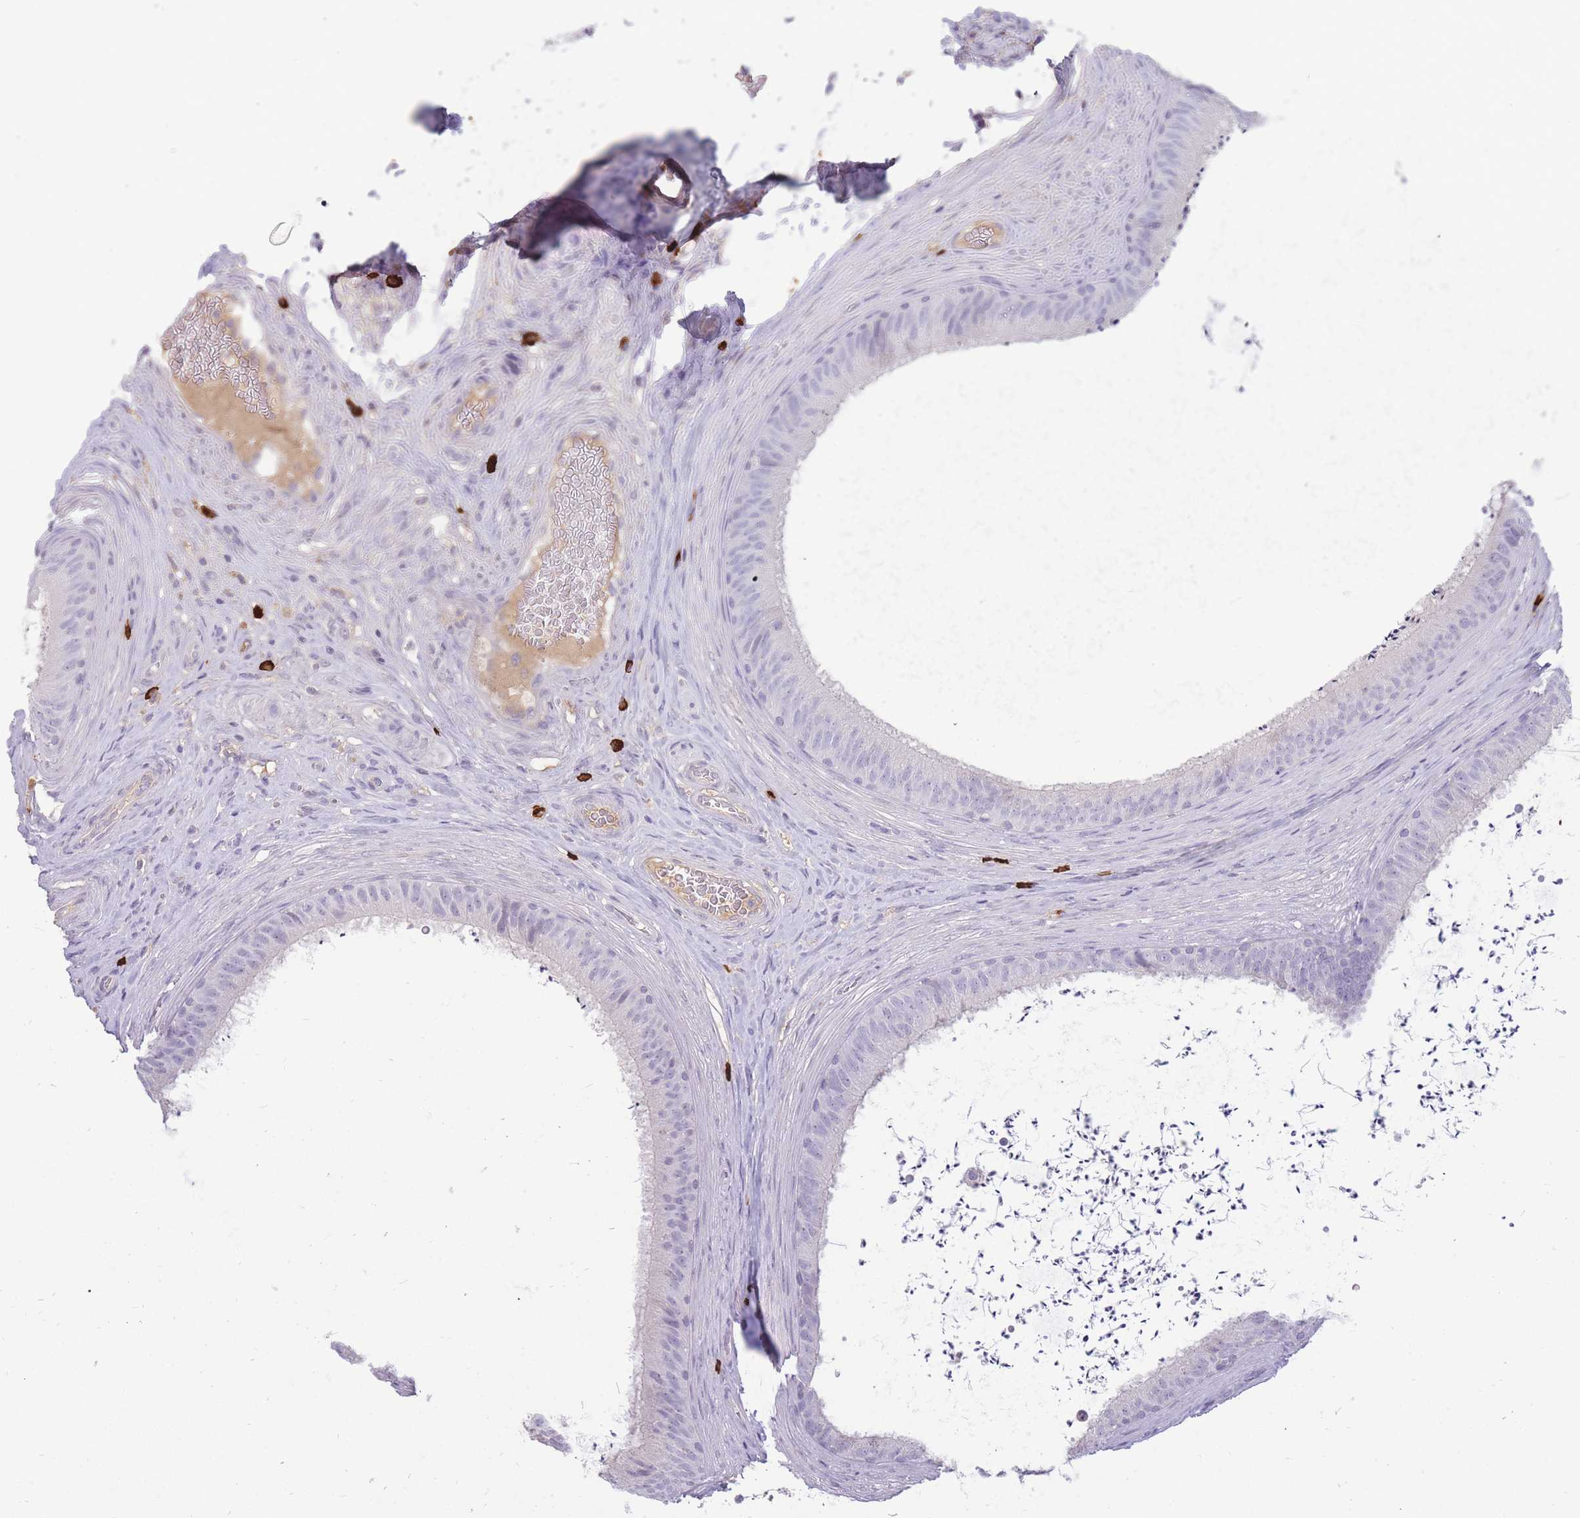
{"staining": {"intensity": "negative", "quantity": "none", "location": "none"}, "tissue": "epididymis", "cell_type": "Glandular cells", "image_type": "normal", "snomed": [{"axis": "morphology", "description": "Normal tissue, NOS"}, {"axis": "topography", "description": "Testis"}, {"axis": "topography", "description": "Epididymis"}], "caption": "Glandular cells are negative for brown protein staining in unremarkable epididymis. Nuclei are stained in blue.", "gene": "TPSD1", "patient": {"sex": "male", "age": 41}}